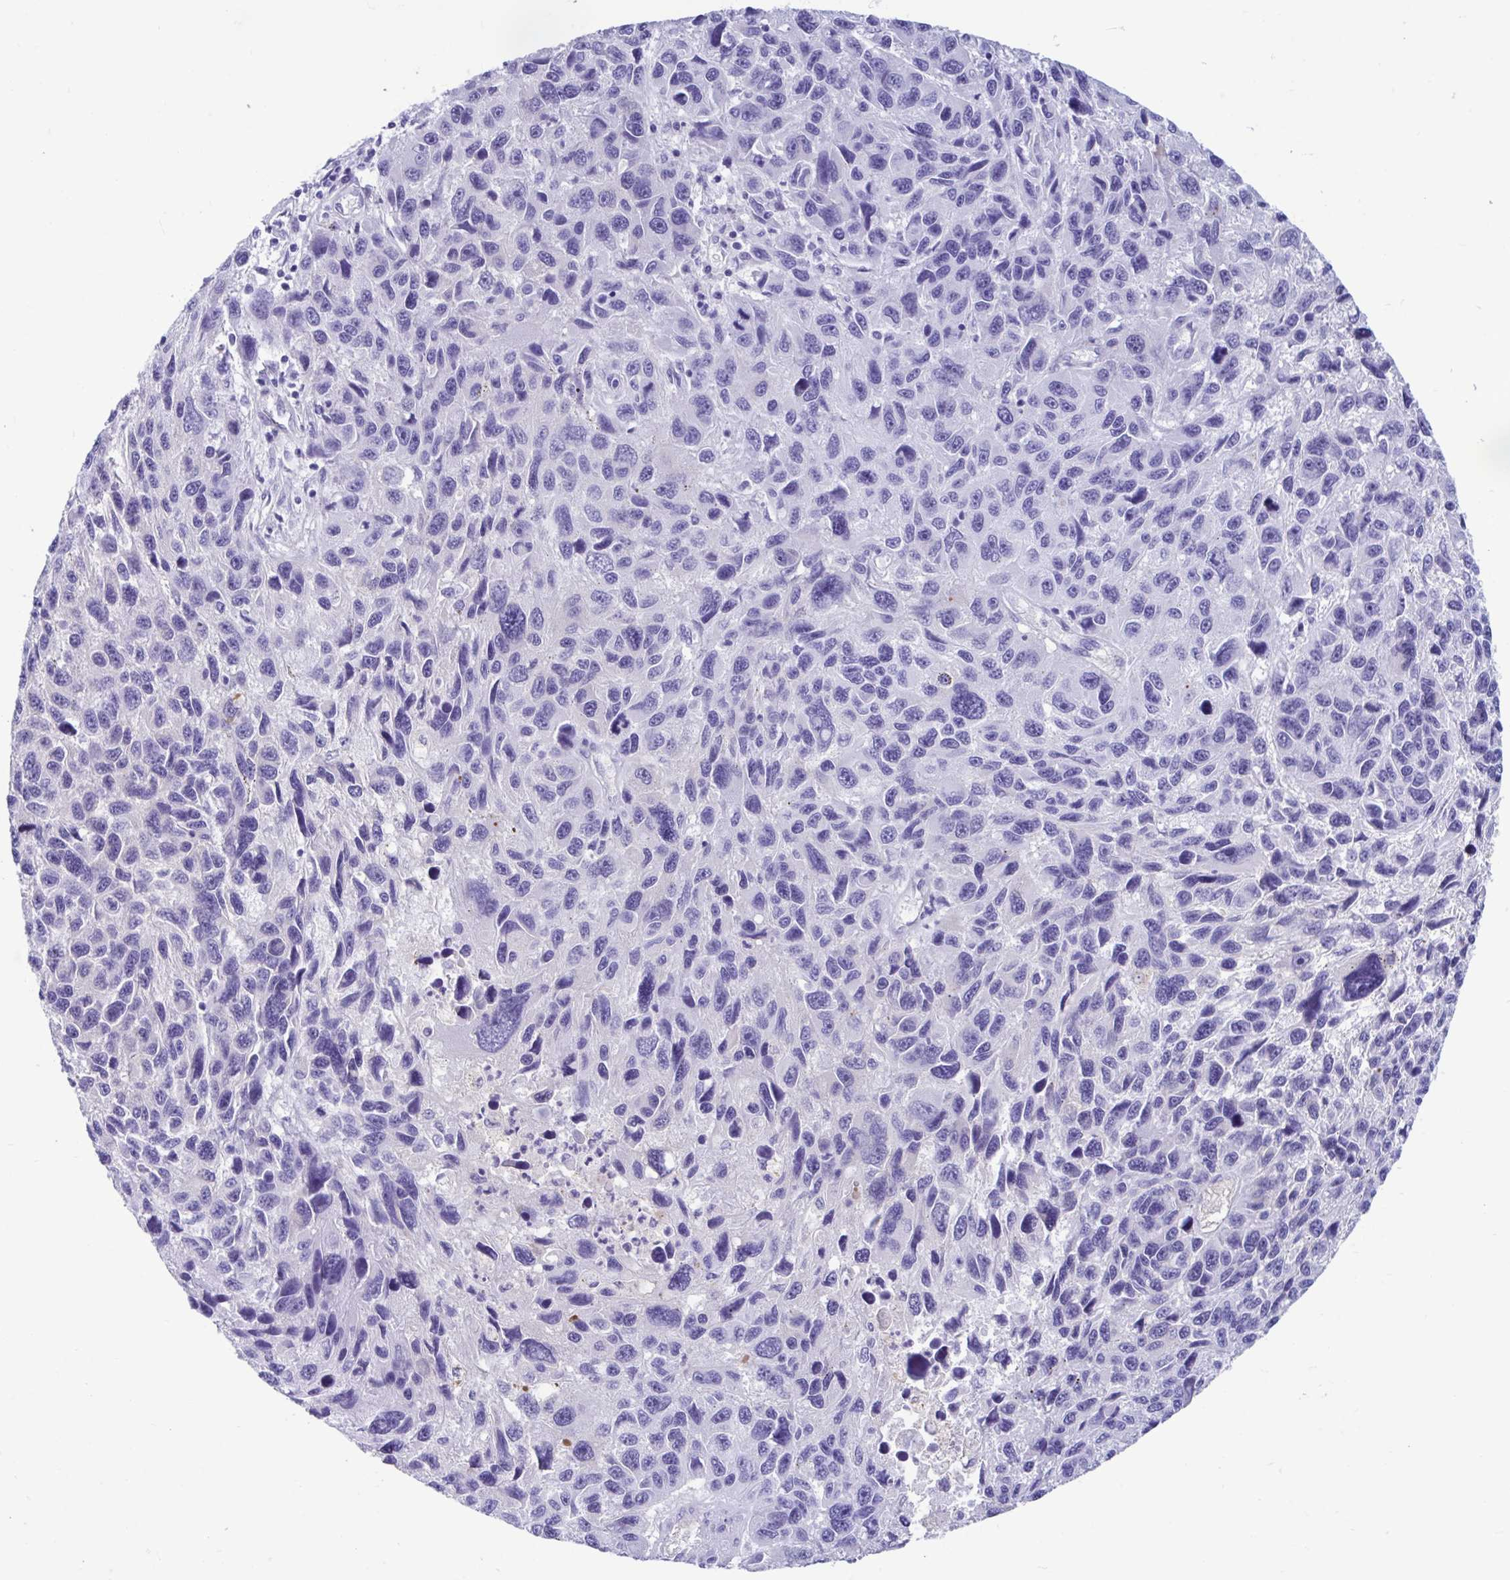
{"staining": {"intensity": "negative", "quantity": "none", "location": "none"}, "tissue": "melanoma", "cell_type": "Tumor cells", "image_type": "cancer", "snomed": [{"axis": "morphology", "description": "Malignant melanoma, NOS"}, {"axis": "topography", "description": "Skin"}], "caption": "This is an immunohistochemistry (IHC) photomicrograph of malignant melanoma. There is no staining in tumor cells.", "gene": "SMIM9", "patient": {"sex": "male", "age": 53}}